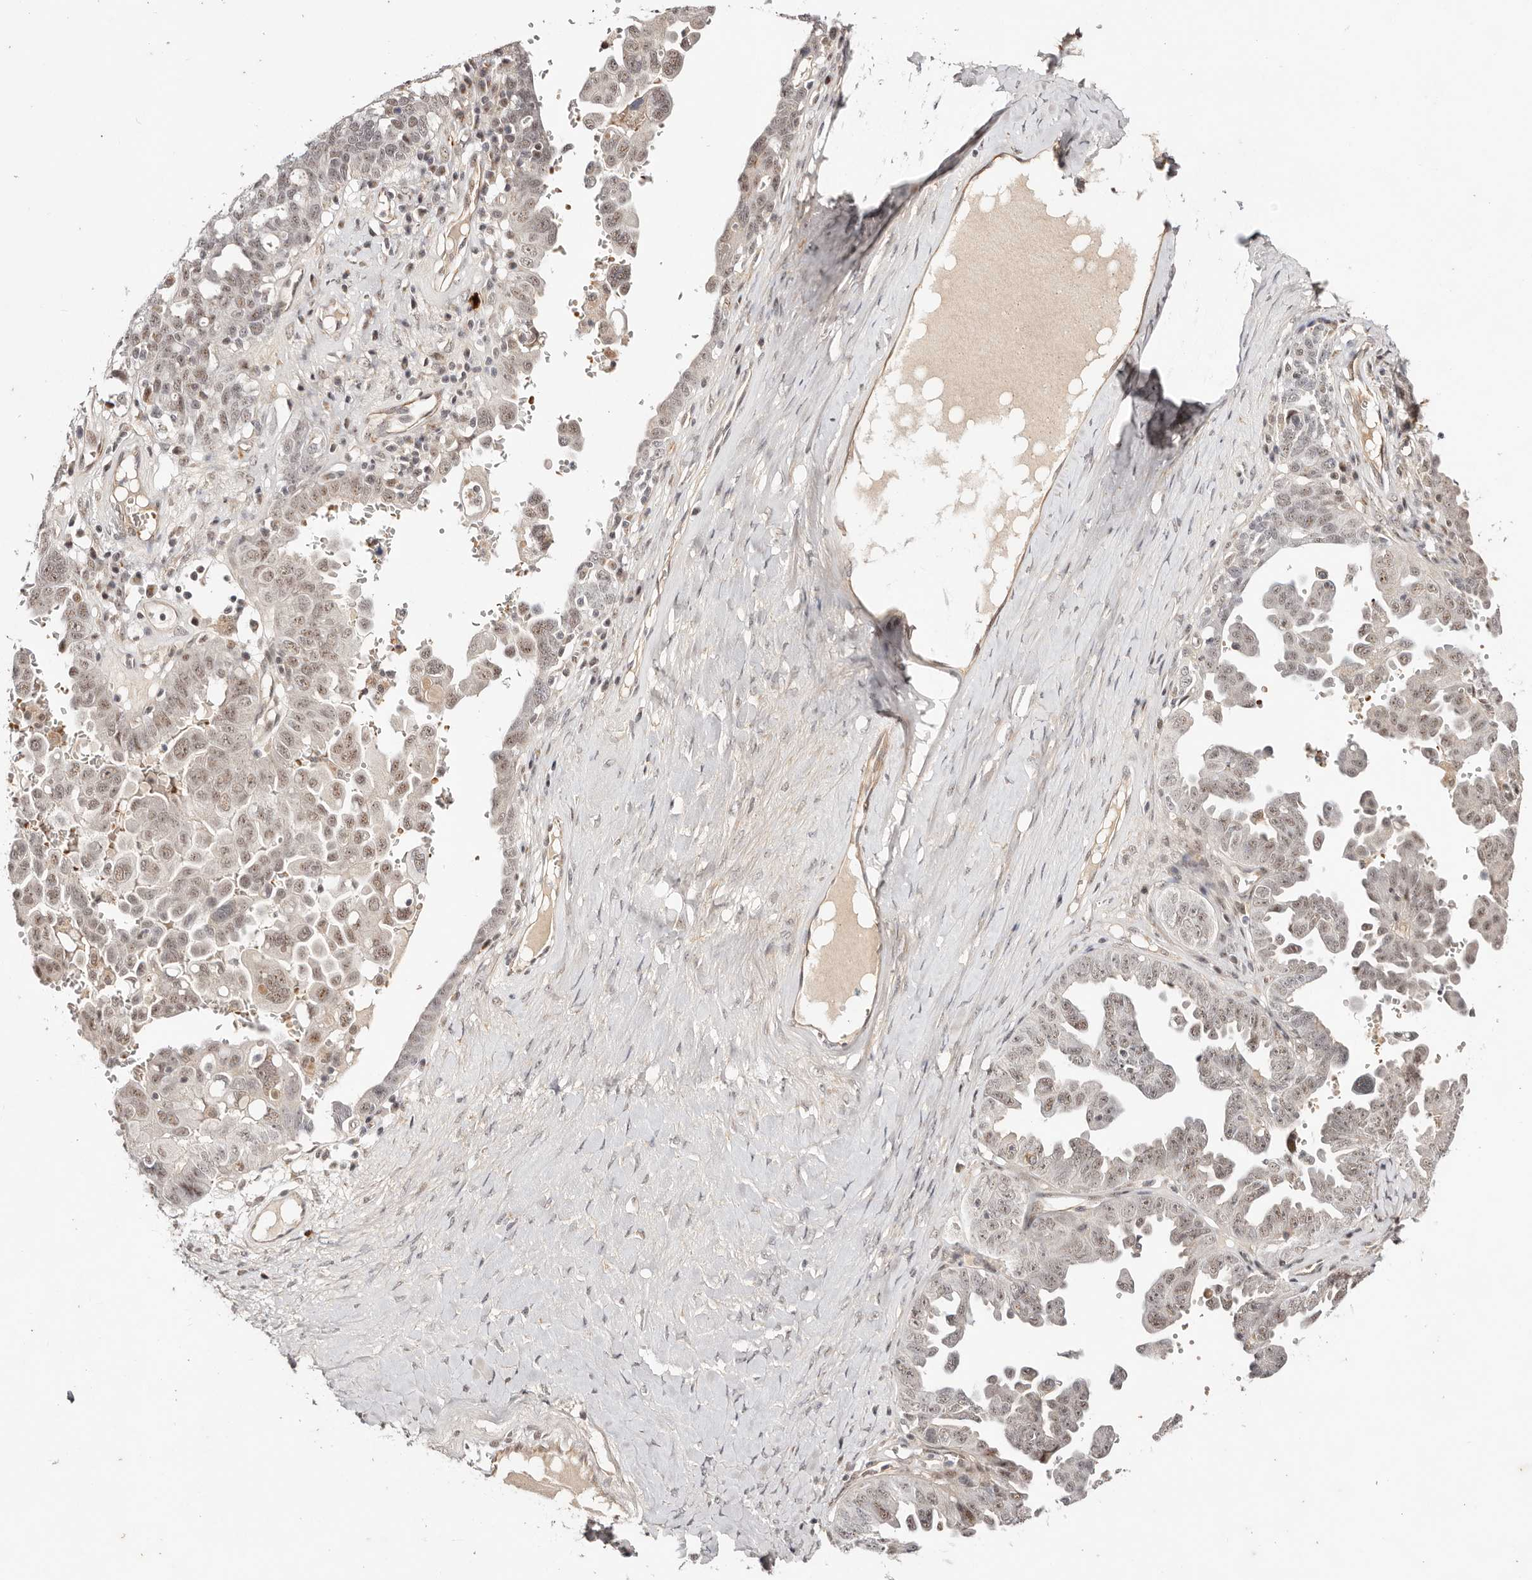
{"staining": {"intensity": "moderate", "quantity": ">75%", "location": "nuclear"}, "tissue": "ovarian cancer", "cell_type": "Tumor cells", "image_type": "cancer", "snomed": [{"axis": "morphology", "description": "Carcinoma, endometroid"}, {"axis": "topography", "description": "Ovary"}], "caption": "Immunohistochemical staining of human ovarian endometroid carcinoma demonstrates medium levels of moderate nuclear staining in approximately >75% of tumor cells.", "gene": "WRN", "patient": {"sex": "female", "age": 62}}